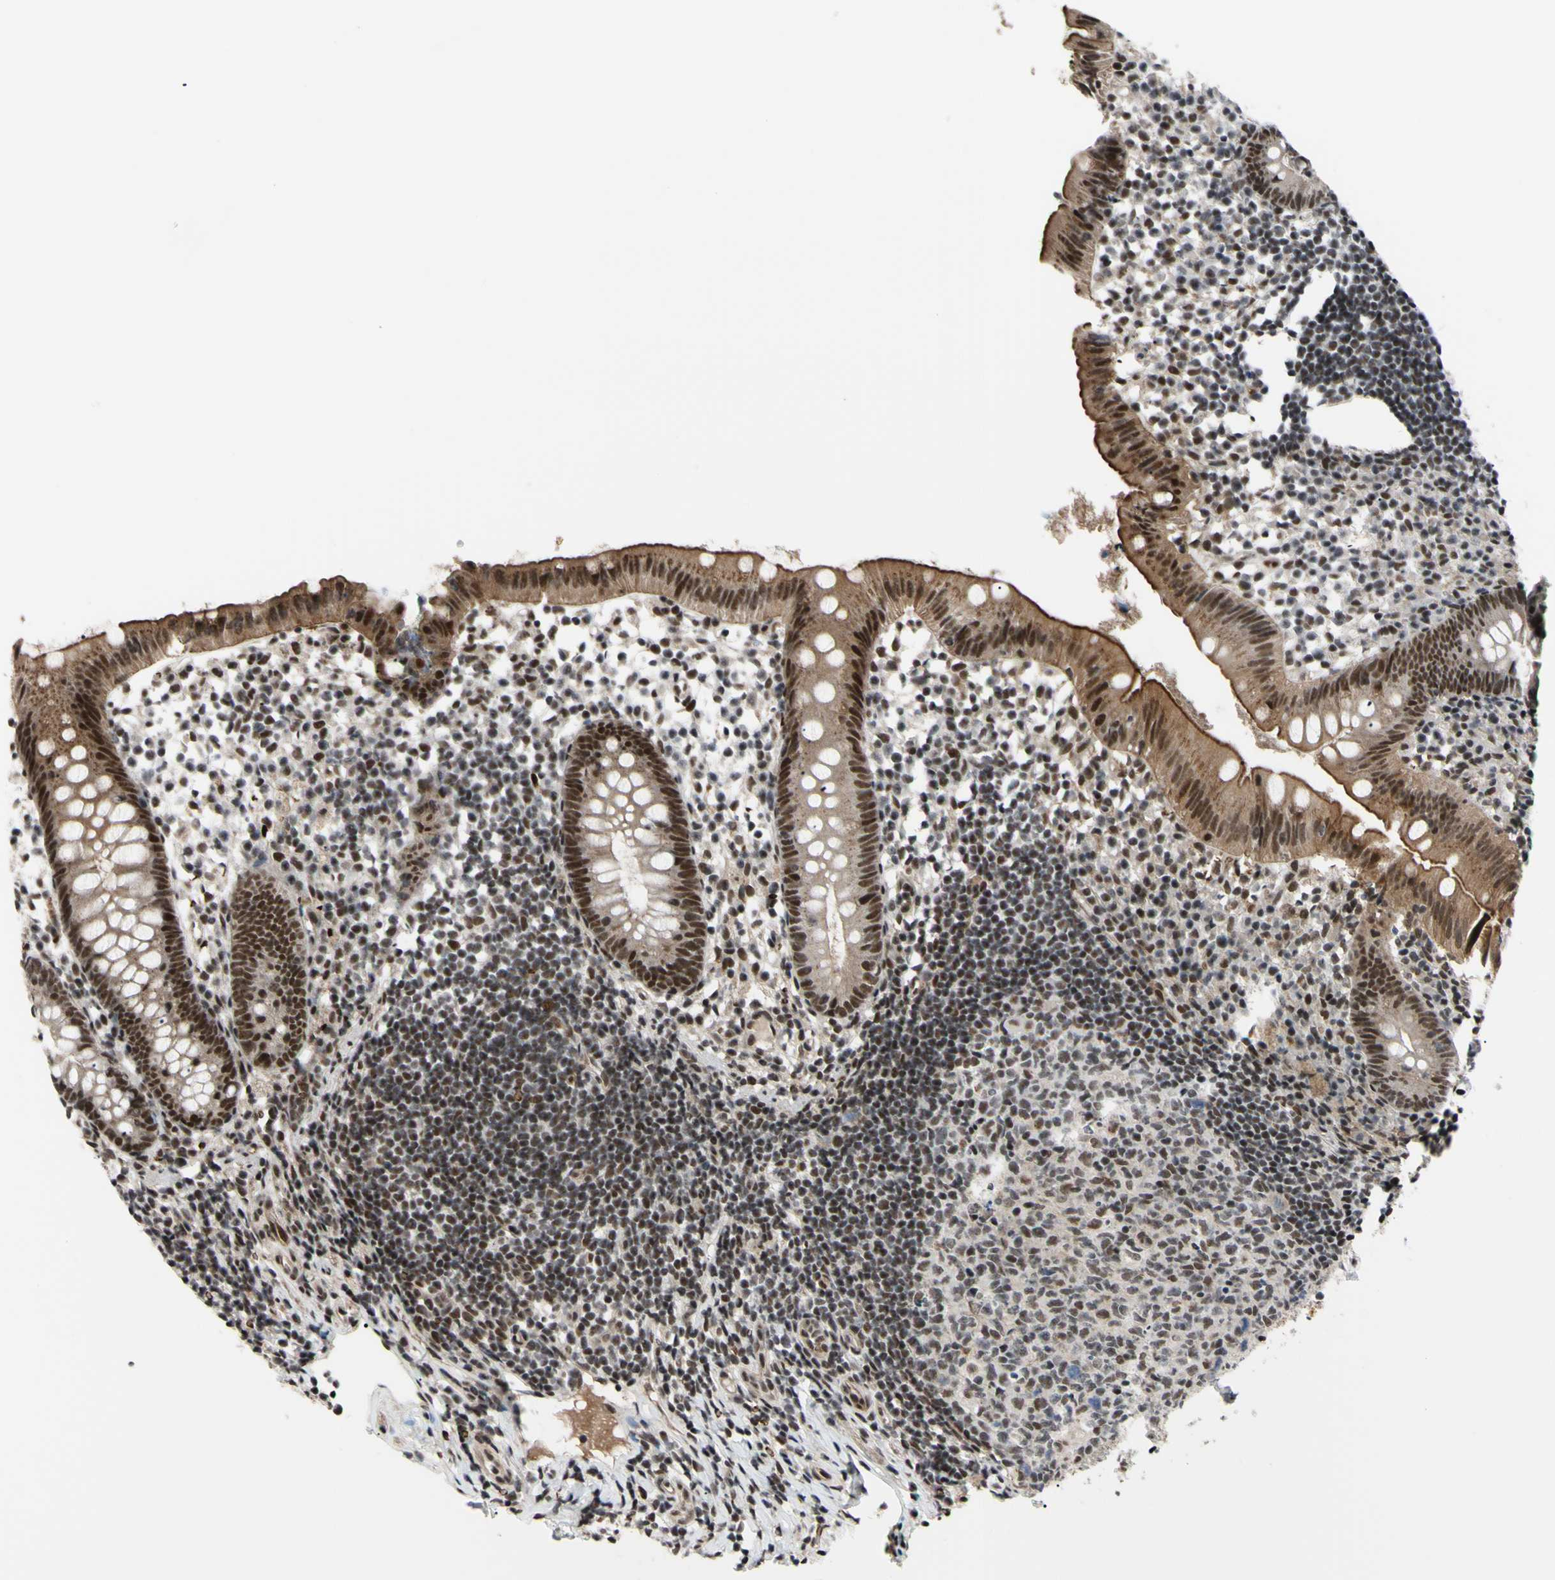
{"staining": {"intensity": "moderate", "quantity": ">75%", "location": "cytoplasmic/membranous,nuclear"}, "tissue": "appendix", "cell_type": "Glandular cells", "image_type": "normal", "snomed": [{"axis": "morphology", "description": "Normal tissue, NOS"}, {"axis": "topography", "description": "Appendix"}], "caption": "About >75% of glandular cells in benign appendix exhibit moderate cytoplasmic/membranous,nuclear protein positivity as visualized by brown immunohistochemical staining.", "gene": "THAP12", "patient": {"sex": "female", "age": 20}}